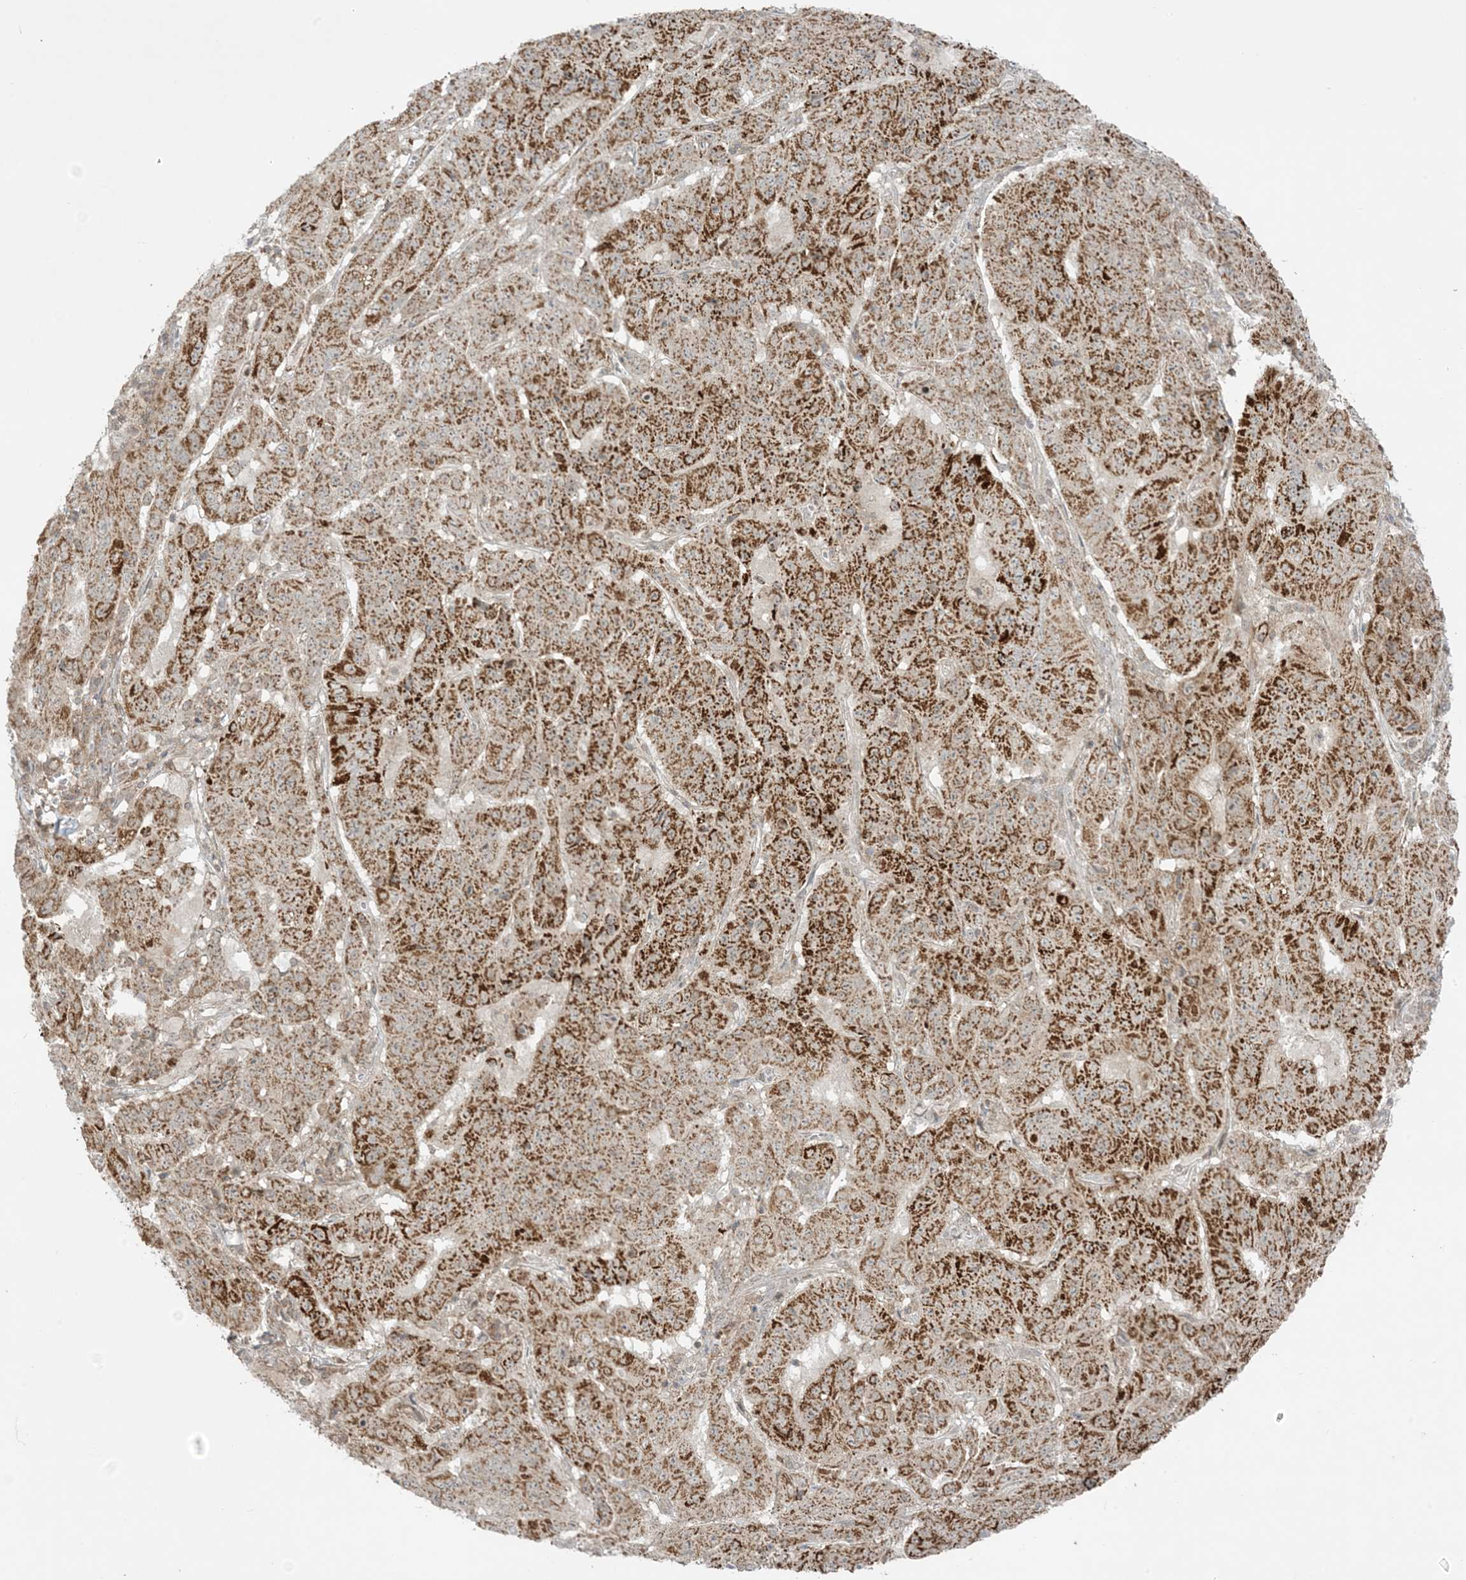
{"staining": {"intensity": "strong", "quantity": ">75%", "location": "cytoplasmic/membranous"}, "tissue": "pancreatic cancer", "cell_type": "Tumor cells", "image_type": "cancer", "snomed": [{"axis": "morphology", "description": "Adenocarcinoma, NOS"}, {"axis": "topography", "description": "Pancreas"}], "caption": "This is an image of IHC staining of pancreatic cancer (adenocarcinoma), which shows strong staining in the cytoplasmic/membranous of tumor cells.", "gene": "PHLDB2", "patient": {"sex": "male", "age": 63}}